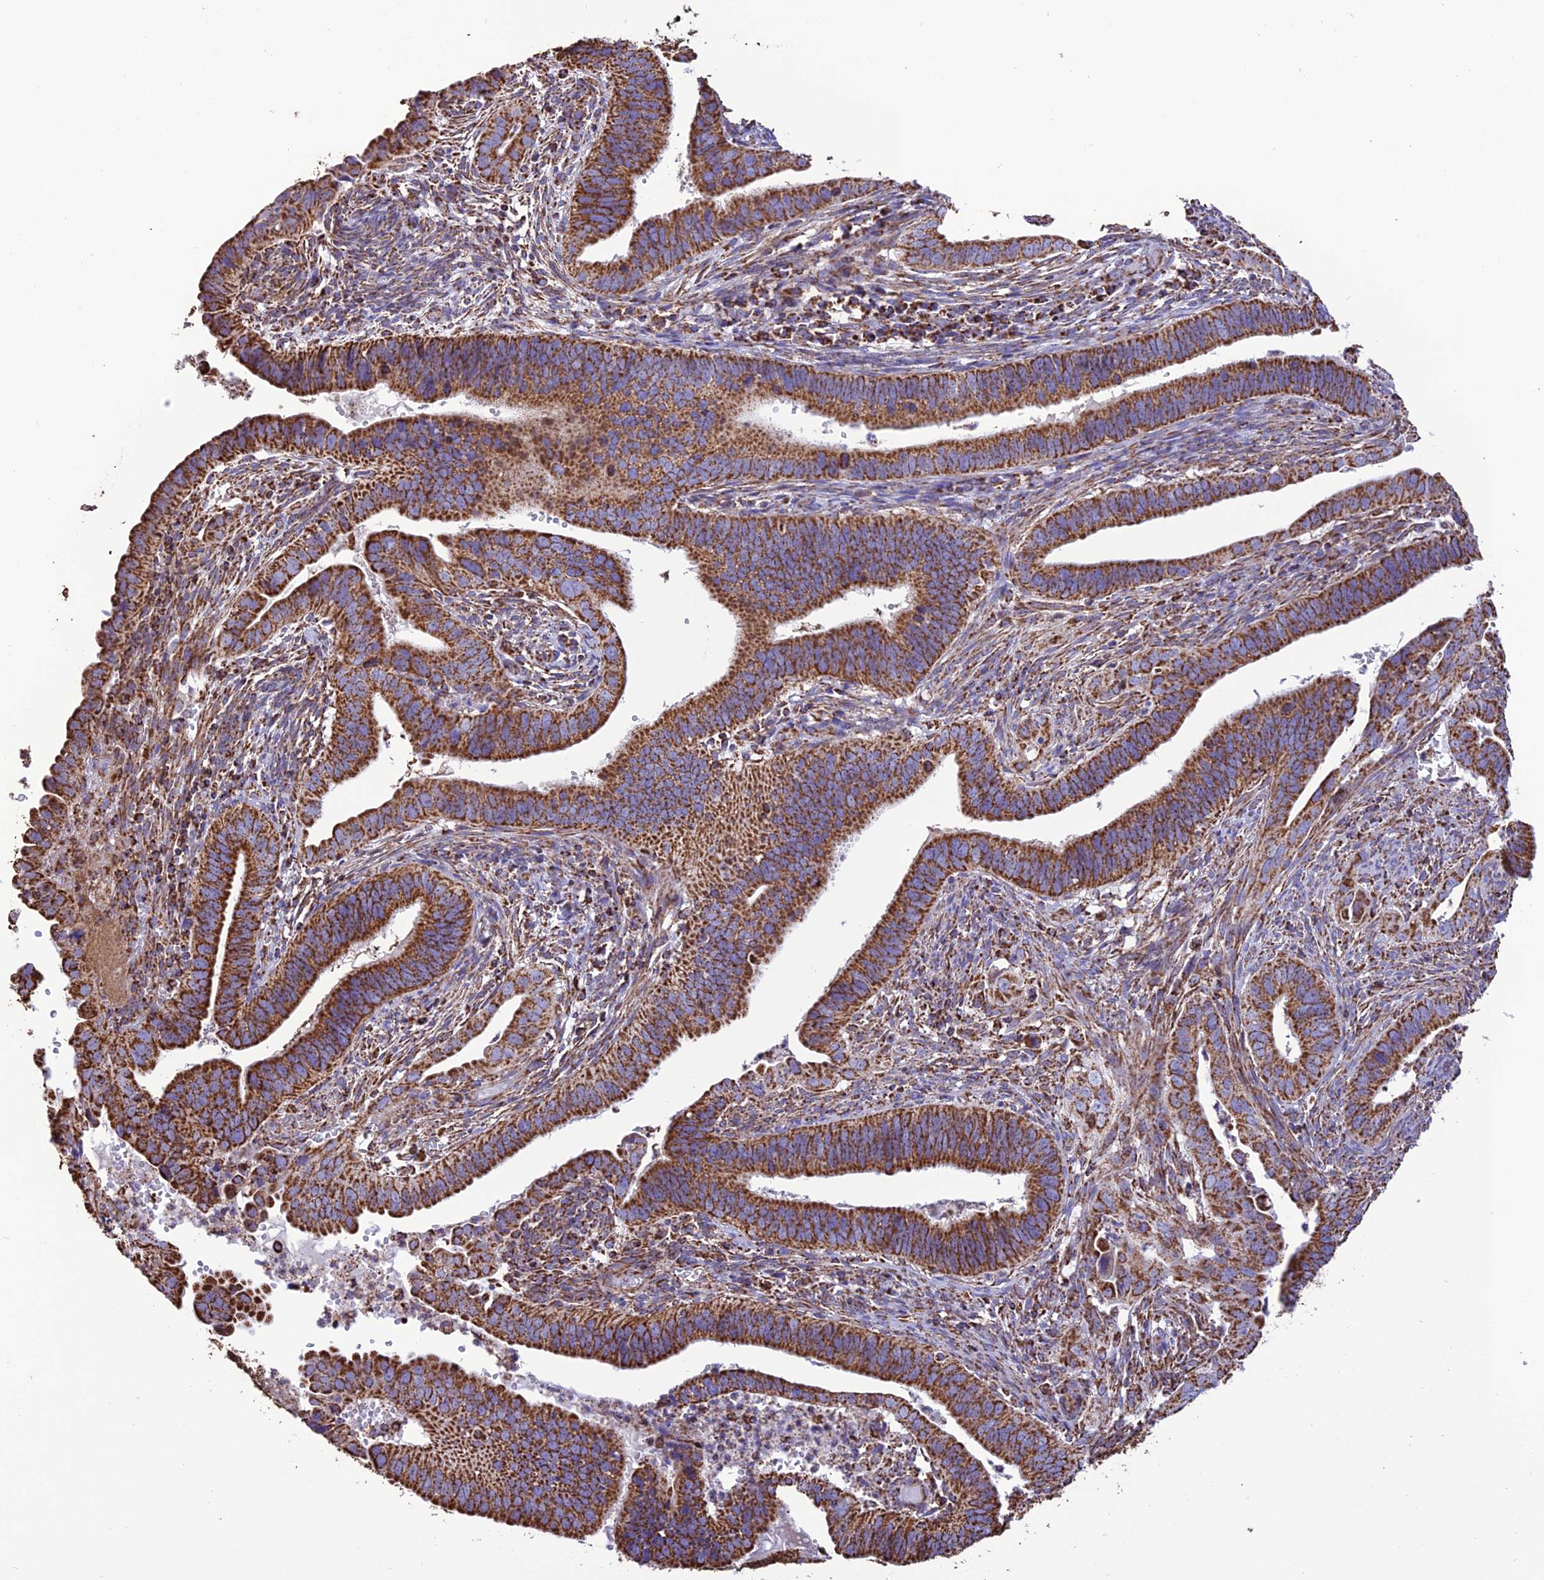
{"staining": {"intensity": "strong", "quantity": ">75%", "location": "cytoplasmic/membranous"}, "tissue": "cervical cancer", "cell_type": "Tumor cells", "image_type": "cancer", "snomed": [{"axis": "morphology", "description": "Adenocarcinoma, NOS"}, {"axis": "topography", "description": "Cervix"}], "caption": "Protein staining demonstrates strong cytoplasmic/membranous positivity in about >75% of tumor cells in cervical cancer (adenocarcinoma).", "gene": "NDUFAF1", "patient": {"sex": "female", "age": 42}}